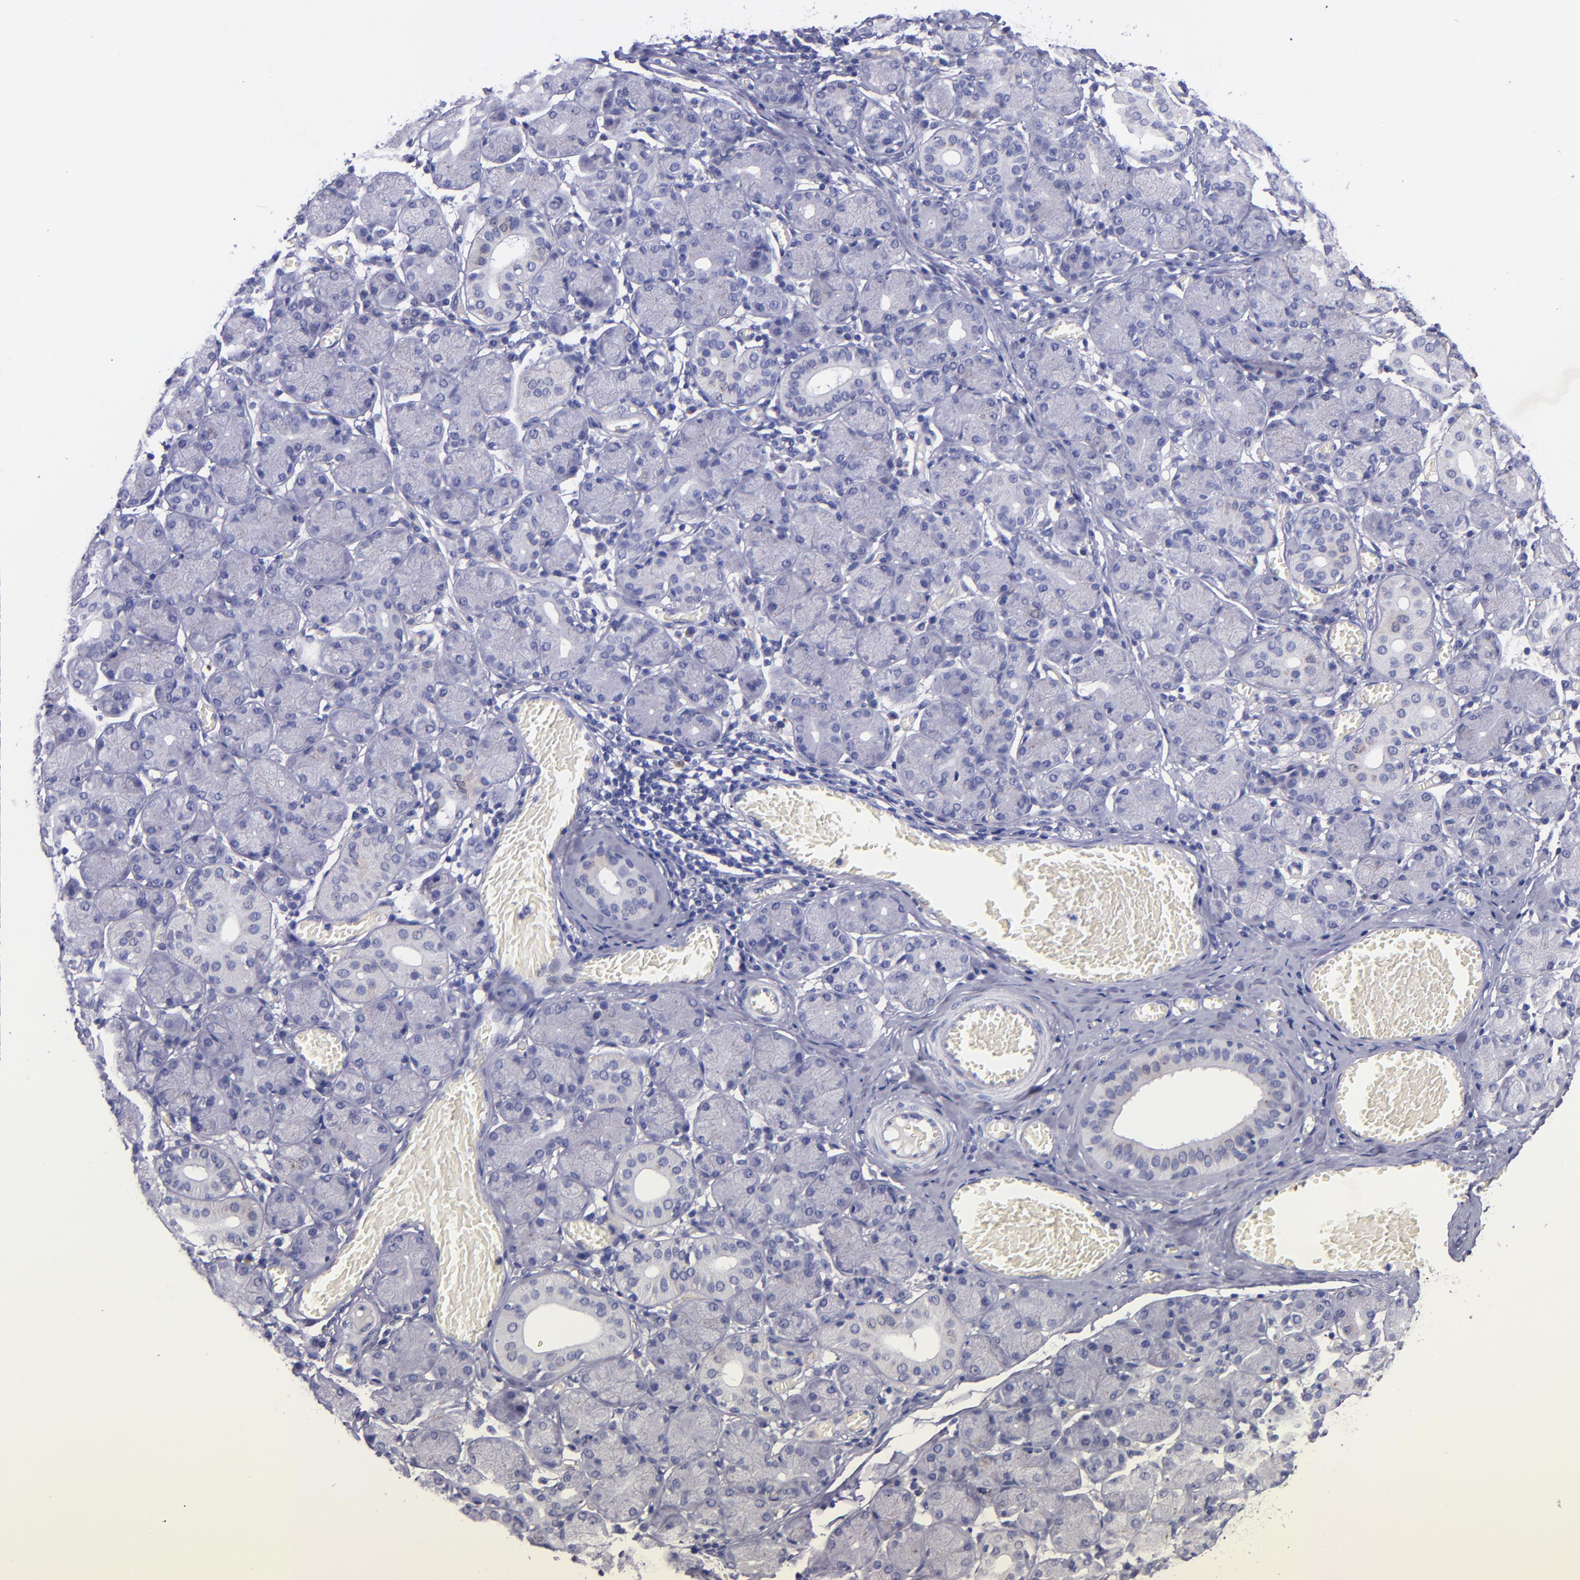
{"staining": {"intensity": "negative", "quantity": "none", "location": "none"}, "tissue": "salivary gland", "cell_type": "Glandular cells", "image_type": "normal", "snomed": [{"axis": "morphology", "description": "Normal tissue, NOS"}, {"axis": "topography", "description": "Salivary gland"}], "caption": "Immunohistochemistry photomicrograph of unremarkable salivary gland: human salivary gland stained with DAB (3,3'-diaminobenzidine) demonstrates no significant protein staining in glandular cells. (IHC, brightfield microscopy, high magnification).", "gene": "IVL", "patient": {"sex": "female", "age": 24}}